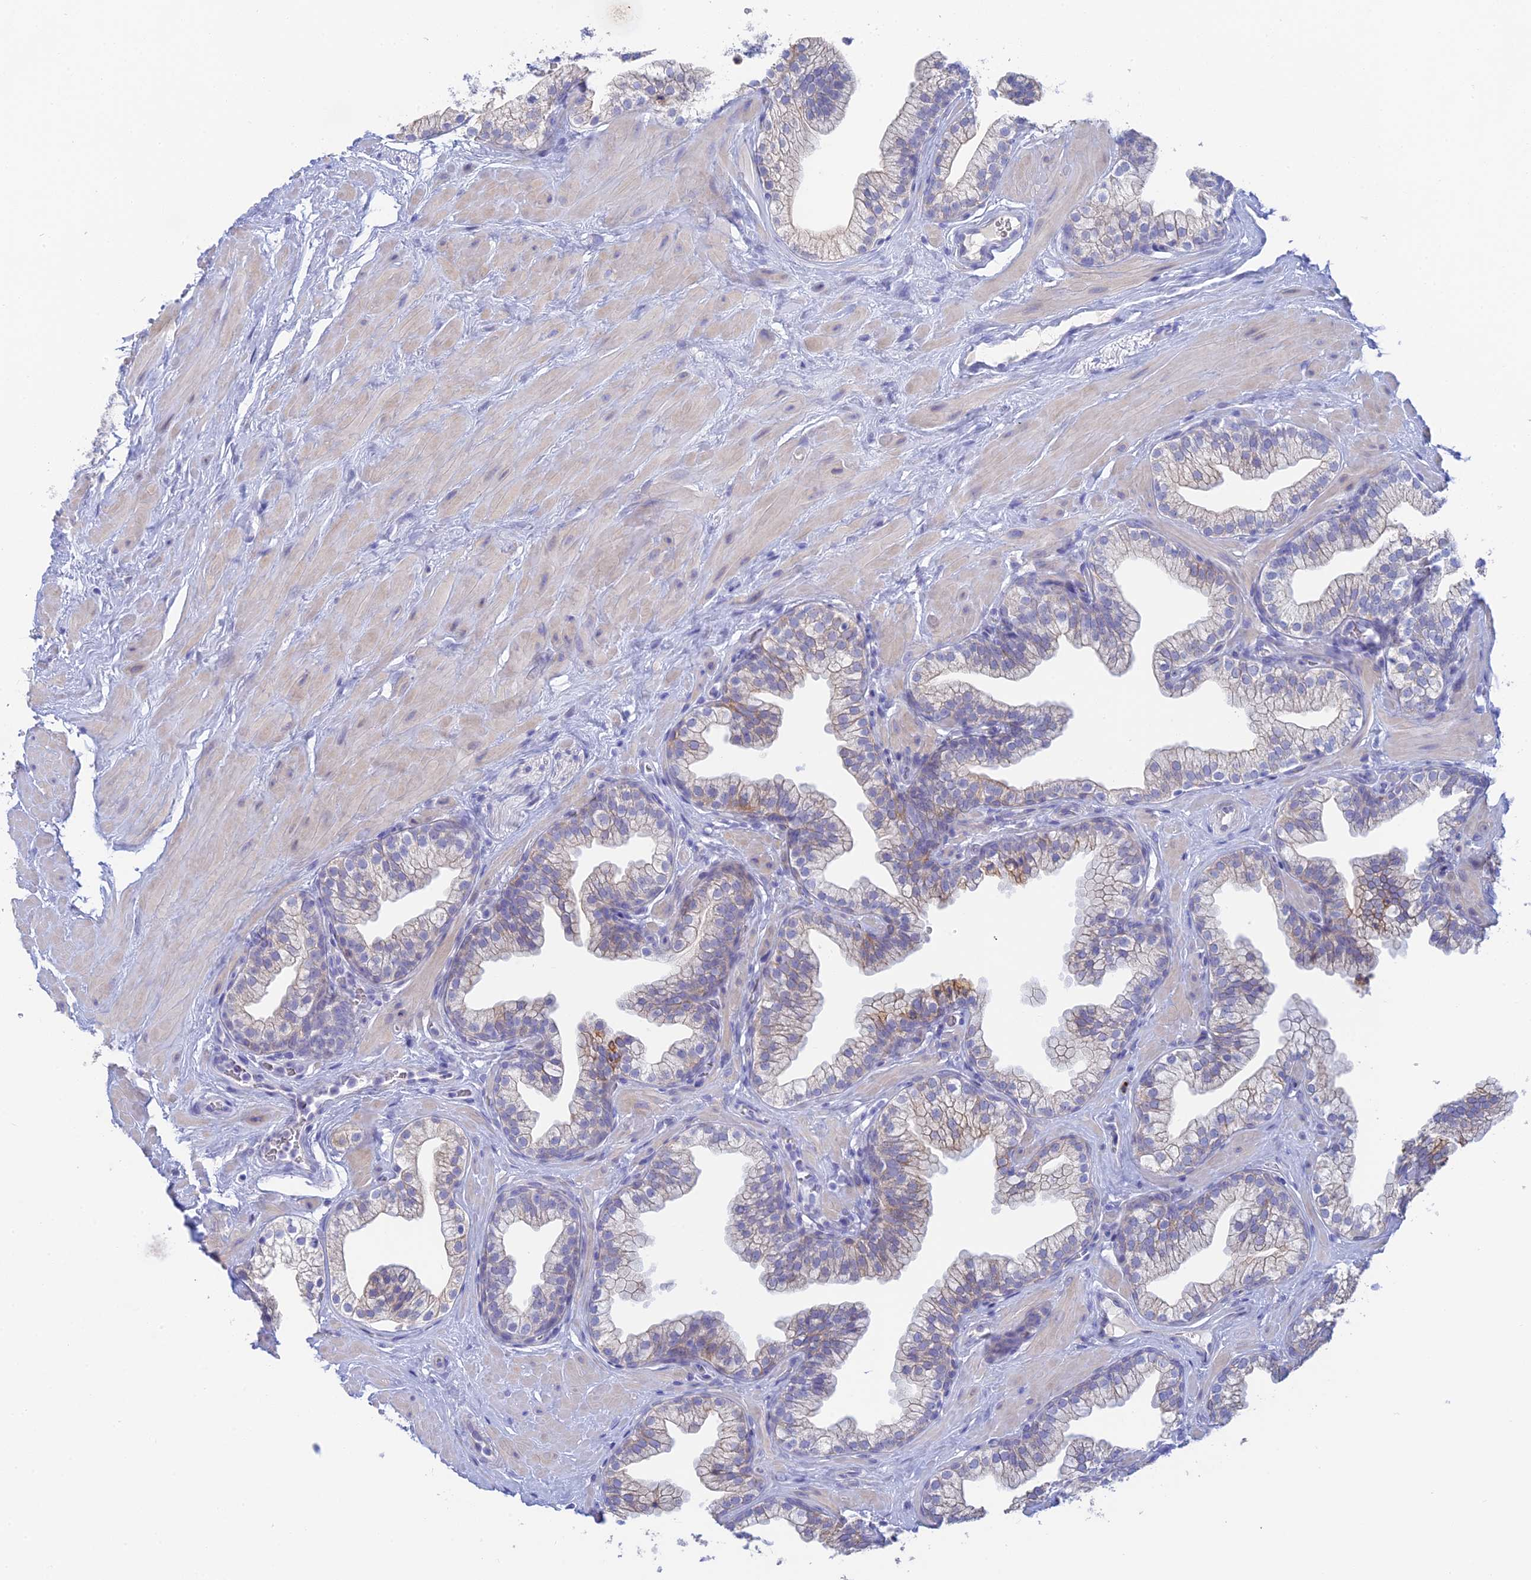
{"staining": {"intensity": "moderate", "quantity": "<25%", "location": "cytoplasmic/membranous"}, "tissue": "prostate", "cell_type": "Glandular cells", "image_type": "normal", "snomed": [{"axis": "morphology", "description": "Normal tissue, NOS"}, {"axis": "morphology", "description": "Urothelial carcinoma, Low grade"}, {"axis": "topography", "description": "Urinary bladder"}, {"axis": "topography", "description": "Prostate"}], "caption": "Immunohistochemical staining of normal prostate shows <25% levels of moderate cytoplasmic/membranous protein positivity in about <25% of glandular cells. Nuclei are stained in blue.", "gene": "CEP152", "patient": {"sex": "male", "age": 60}}